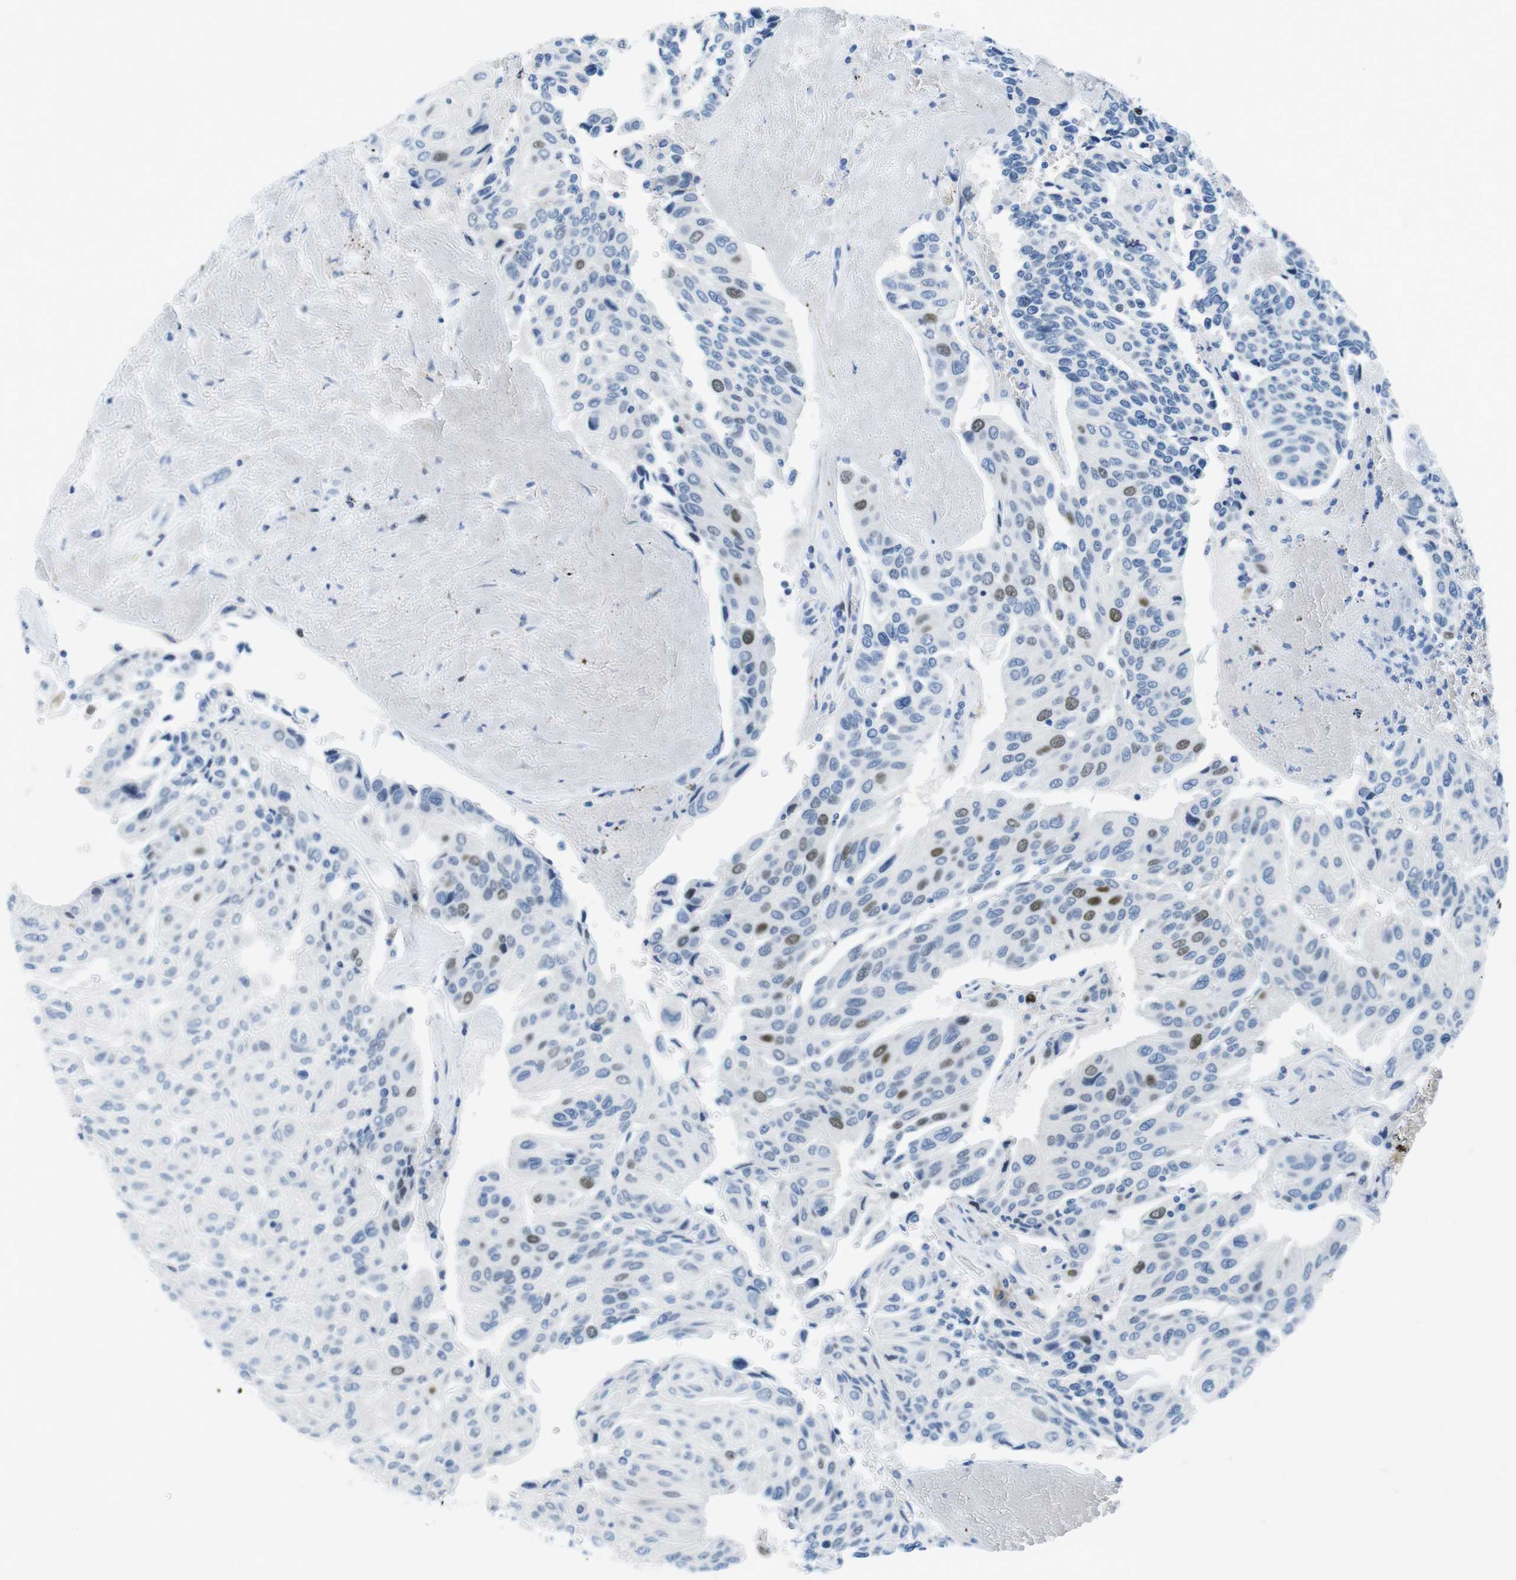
{"staining": {"intensity": "moderate", "quantity": "<25%", "location": "nuclear"}, "tissue": "urothelial cancer", "cell_type": "Tumor cells", "image_type": "cancer", "snomed": [{"axis": "morphology", "description": "Urothelial carcinoma, High grade"}, {"axis": "topography", "description": "Urinary bladder"}], "caption": "Urothelial carcinoma (high-grade) was stained to show a protein in brown. There is low levels of moderate nuclear positivity in approximately <25% of tumor cells. (DAB IHC, brown staining for protein, blue staining for nuclei).", "gene": "CHAF1A", "patient": {"sex": "male", "age": 66}}